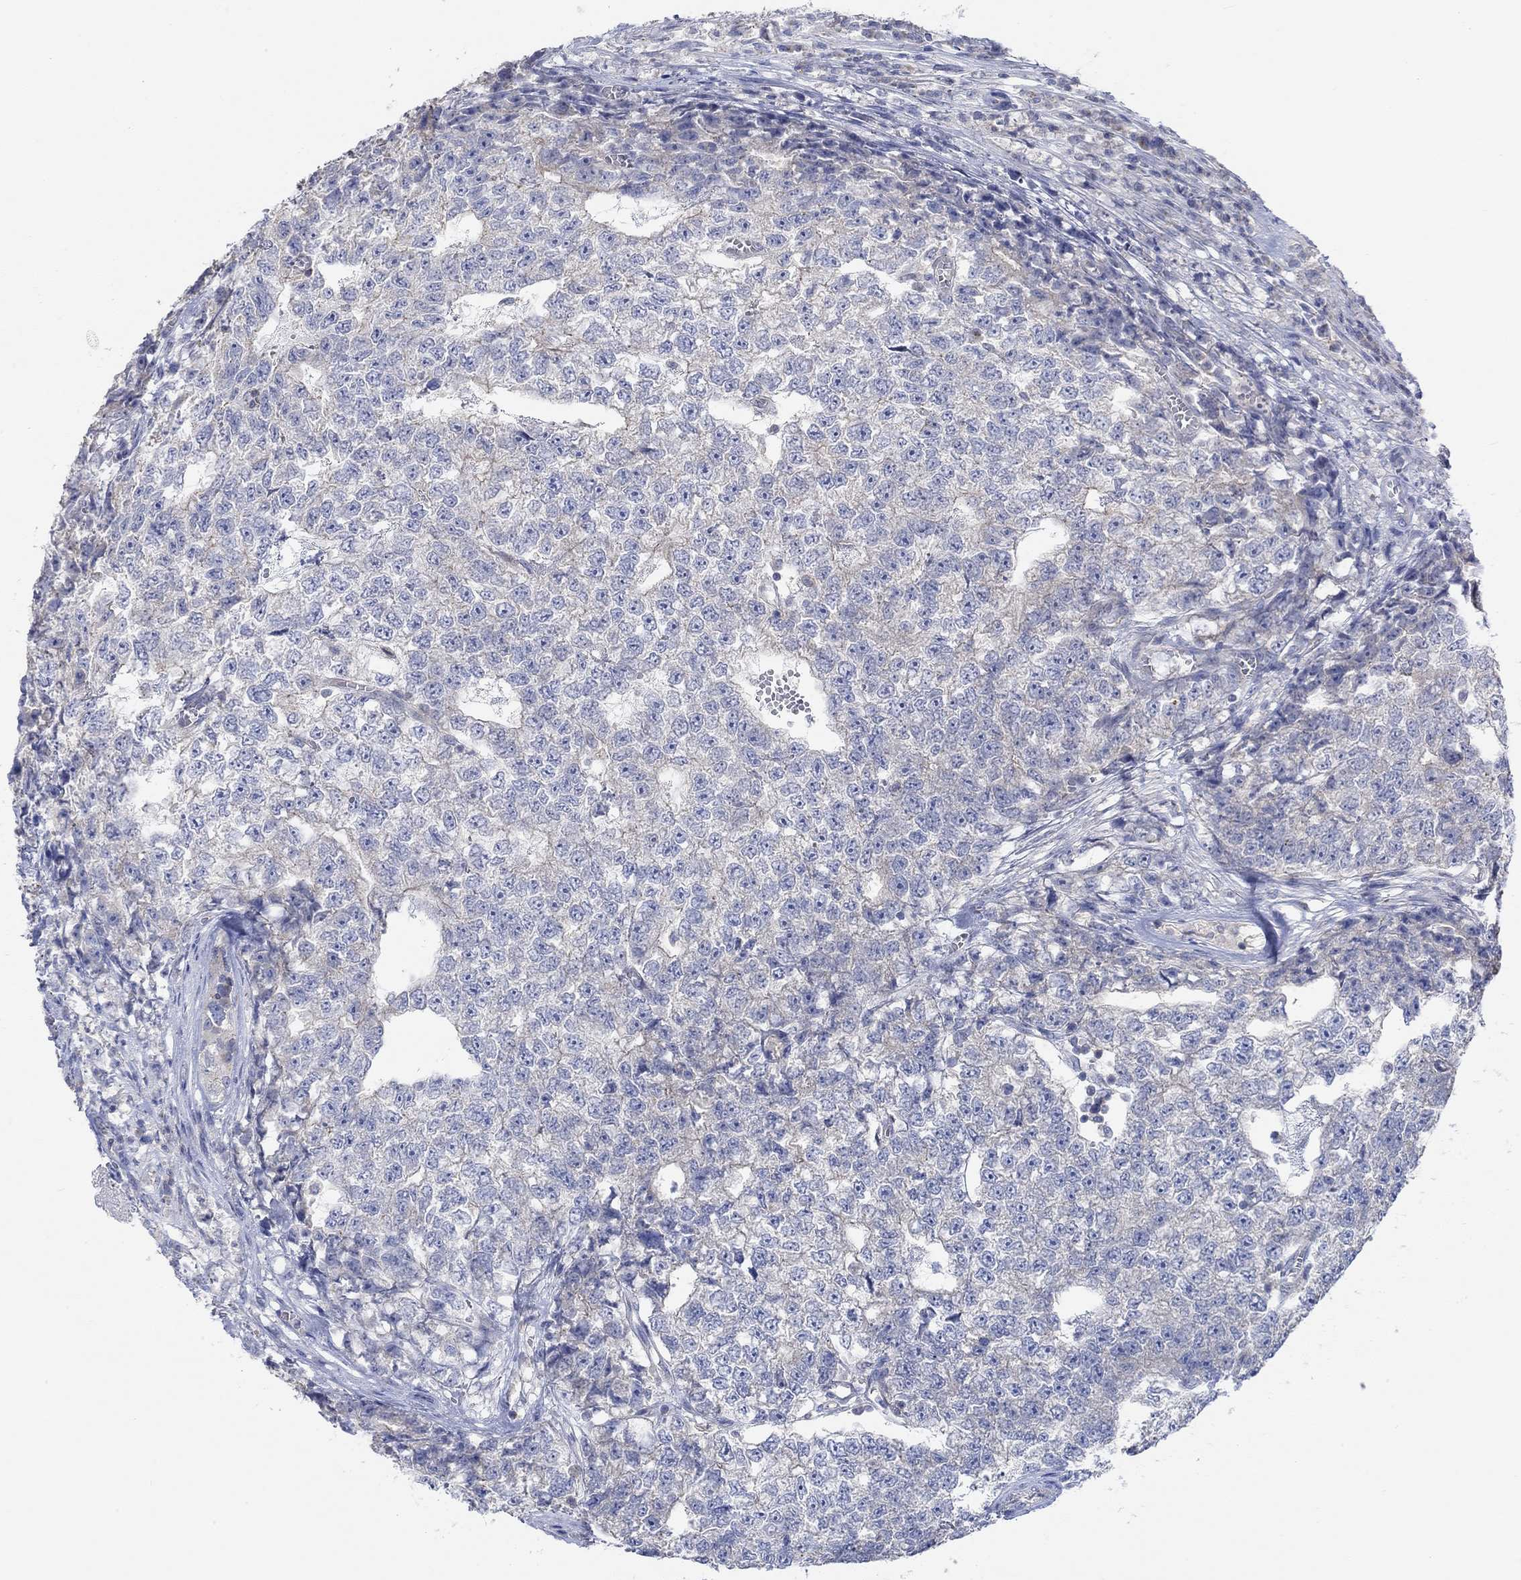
{"staining": {"intensity": "negative", "quantity": "none", "location": "none"}, "tissue": "testis cancer", "cell_type": "Tumor cells", "image_type": "cancer", "snomed": [{"axis": "morphology", "description": "Seminoma, NOS"}, {"axis": "morphology", "description": "Carcinoma, Embryonal, NOS"}, {"axis": "topography", "description": "Testis"}], "caption": "Tumor cells are negative for protein expression in human testis embryonal carcinoma. The staining was performed using DAB to visualize the protein expression in brown, while the nuclei were stained in blue with hematoxylin (Magnification: 20x).", "gene": "NAV3", "patient": {"sex": "male", "age": 22}}